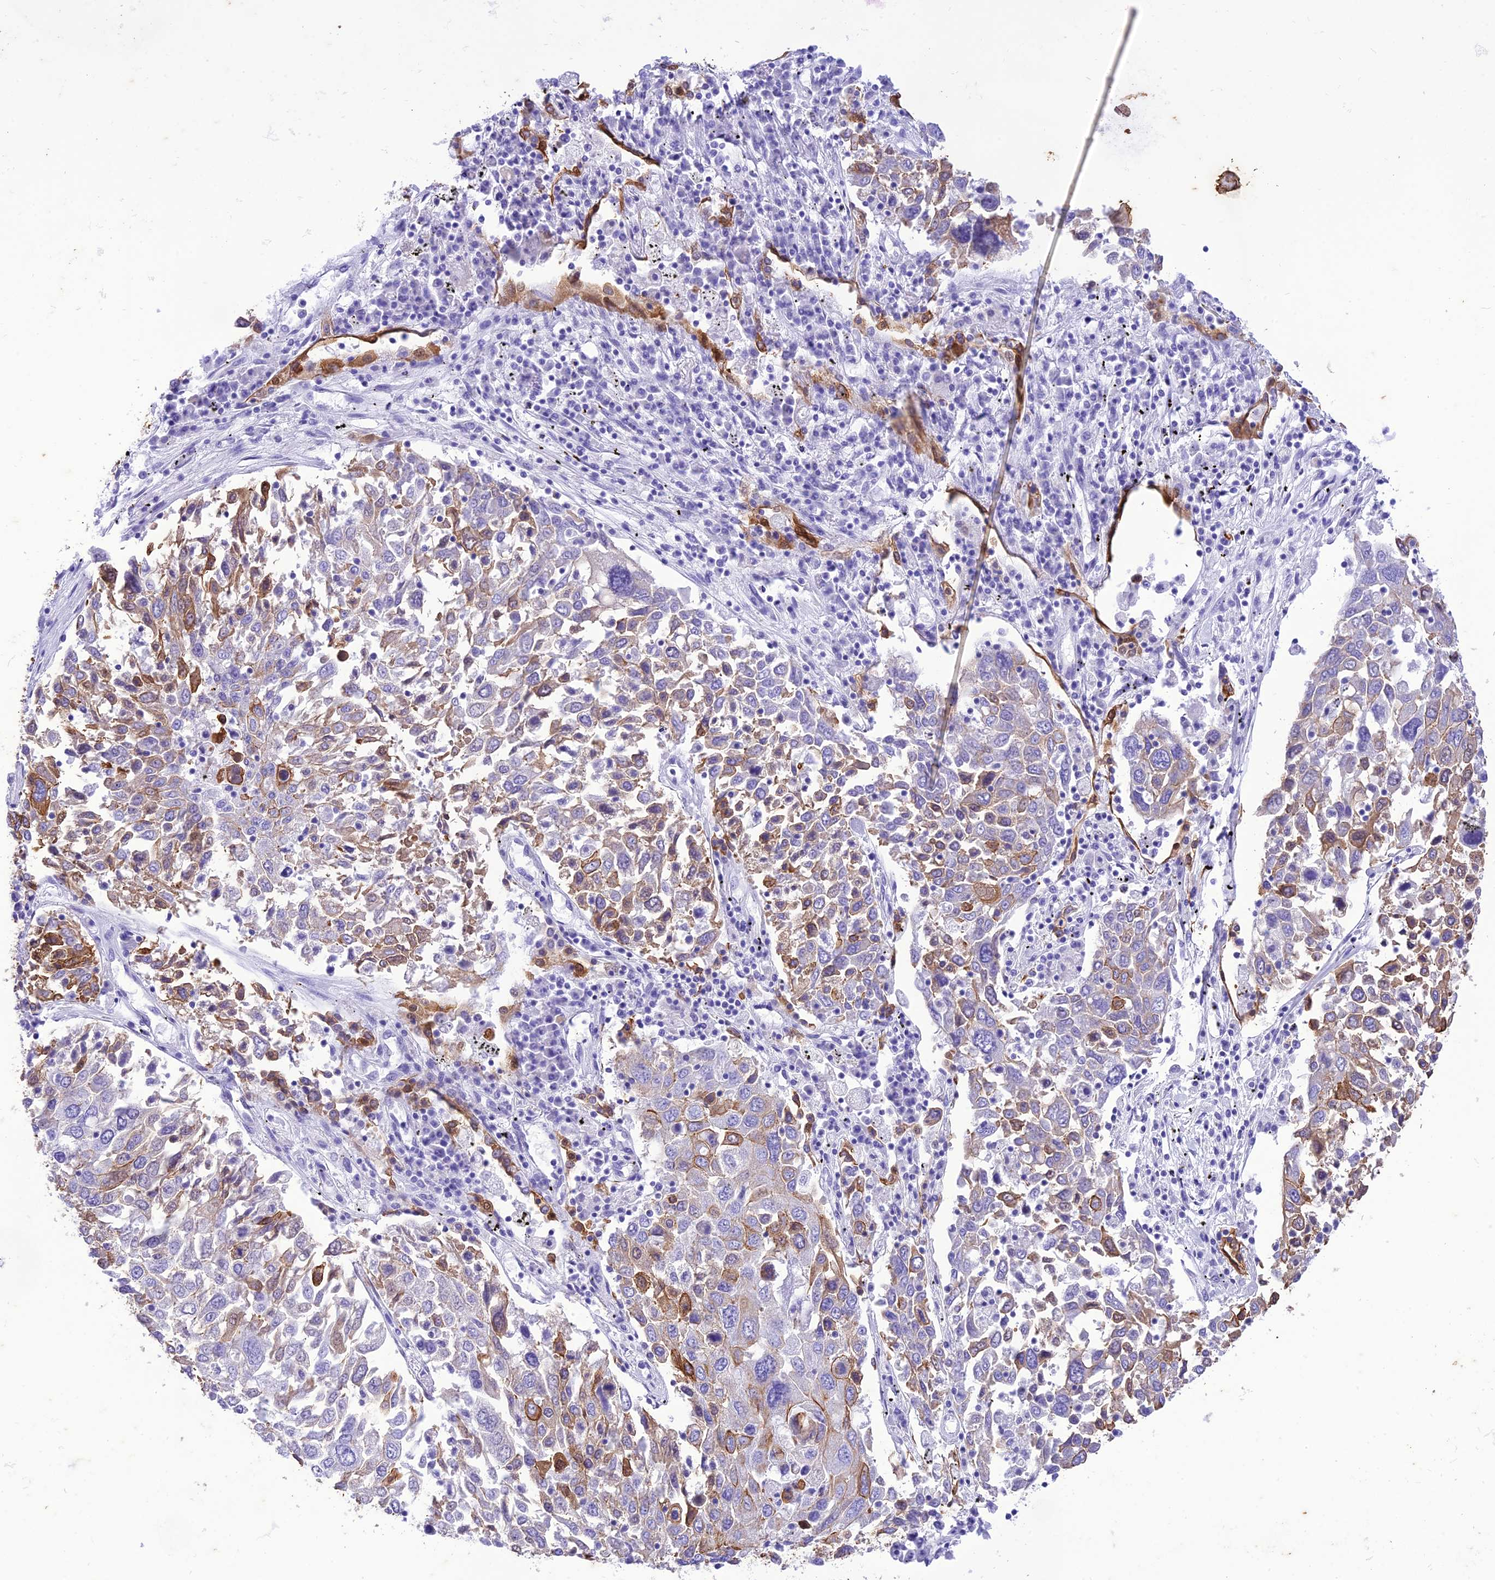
{"staining": {"intensity": "moderate", "quantity": "25%-75%", "location": "cytoplasmic/membranous"}, "tissue": "lung cancer", "cell_type": "Tumor cells", "image_type": "cancer", "snomed": [{"axis": "morphology", "description": "Squamous cell carcinoma, NOS"}, {"axis": "topography", "description": "Lung"}], "caption": "Tumor cells display medium levels of moderate cytoplasmic/membranous positivity in about 25%-75% of cells in lung squamous cell carcinoma. (DAB (3,3'-diaminobenzidine) IHC, brown staining for protein, blue staining for nuclei).", "gene": "VPS52", "patient": {"sex": "male", "age": 65}}